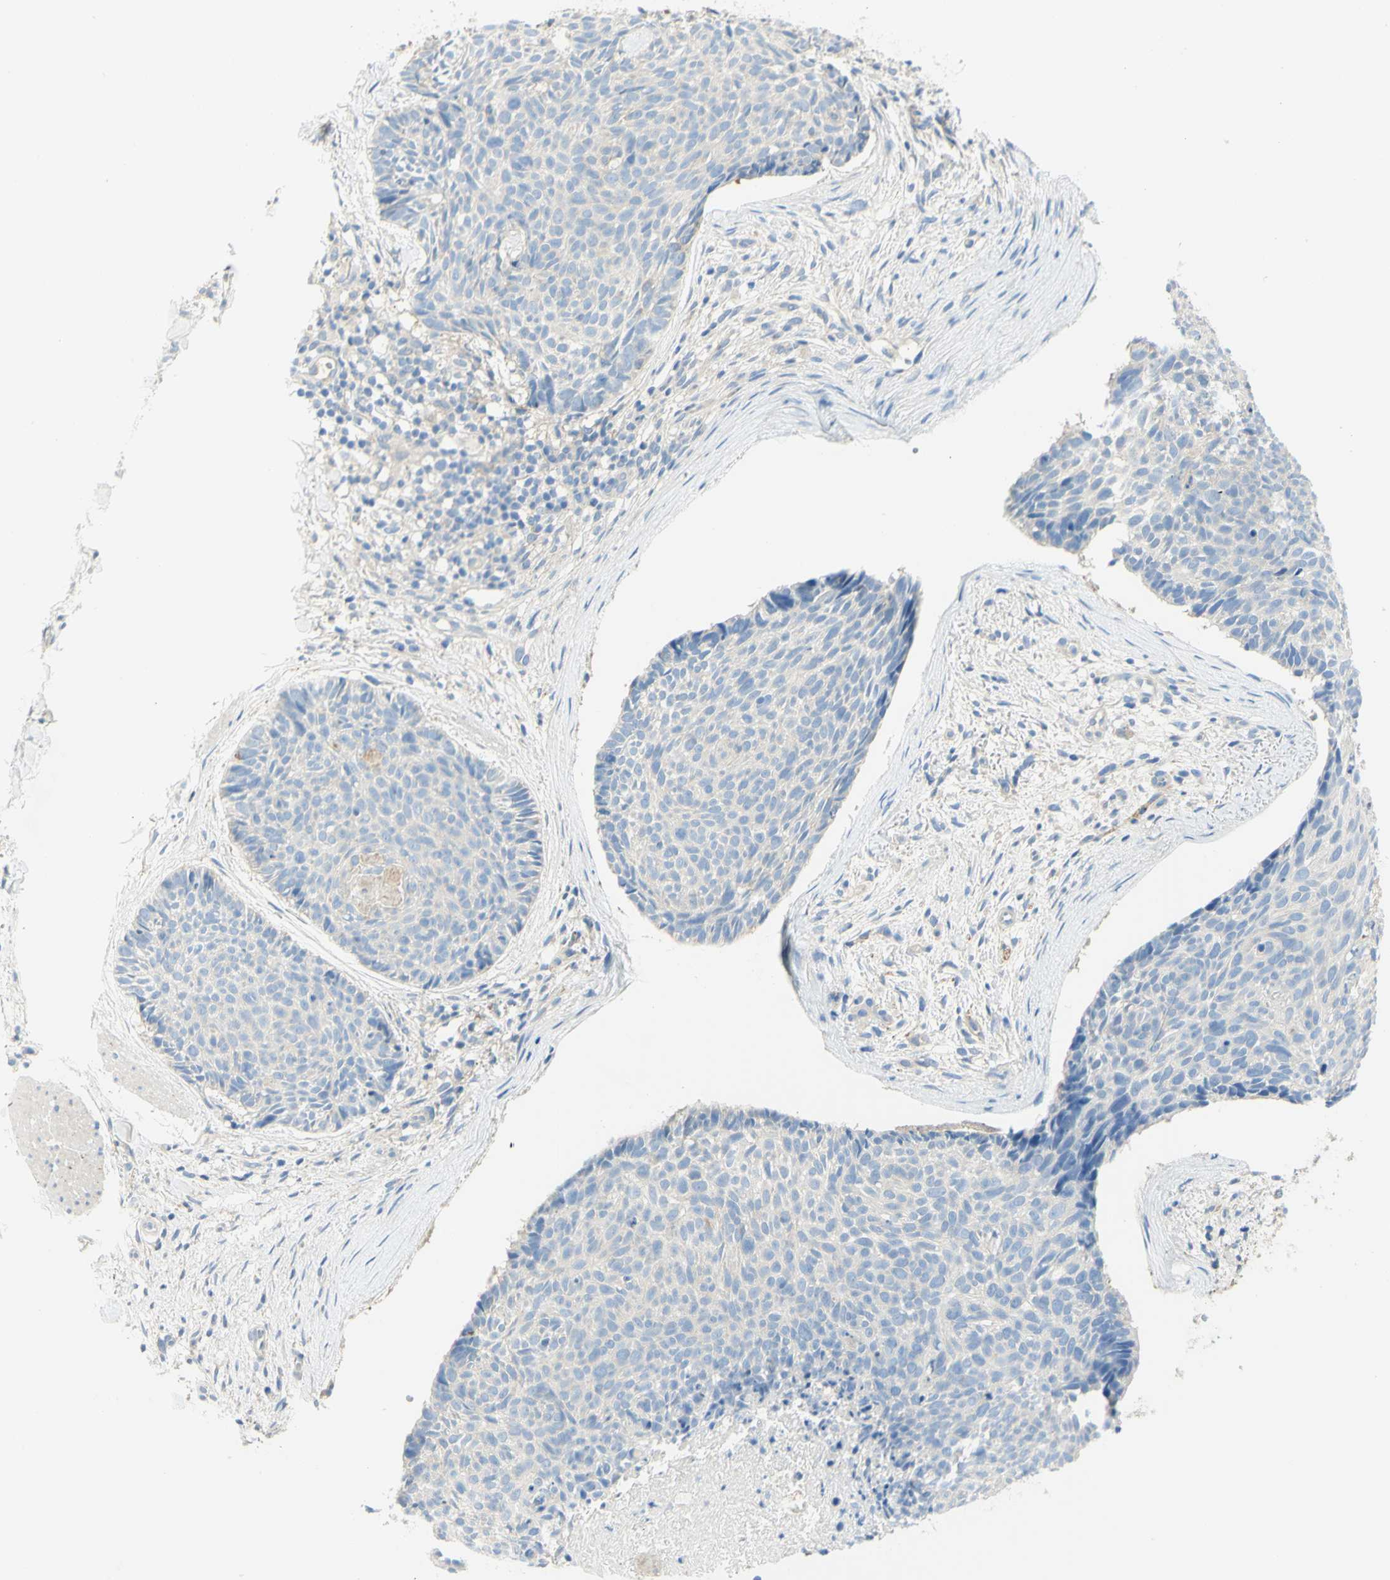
{"staining": {"intensity": "negative", "quantity": "none", "location": "none"}, "tissue": "skin cancer", "cell_type": "Tumor cells", "image_type": "cancer", "snomed": [{"axis": "morphology", "description": "Normal tissue, NOS"}, {"axis": "morphology", "description": "Basal cell carcinoma"}, {"axis": "topography", "description": "Skin"}], "caption": "A high-resolution histopathology image shows immunohistochemistry staining of basal cell carcinoma (skin), which shows no significant staining in tumor cells.", "gene": "GCNT3", "patient": {"sex": "female", "age": 56}}